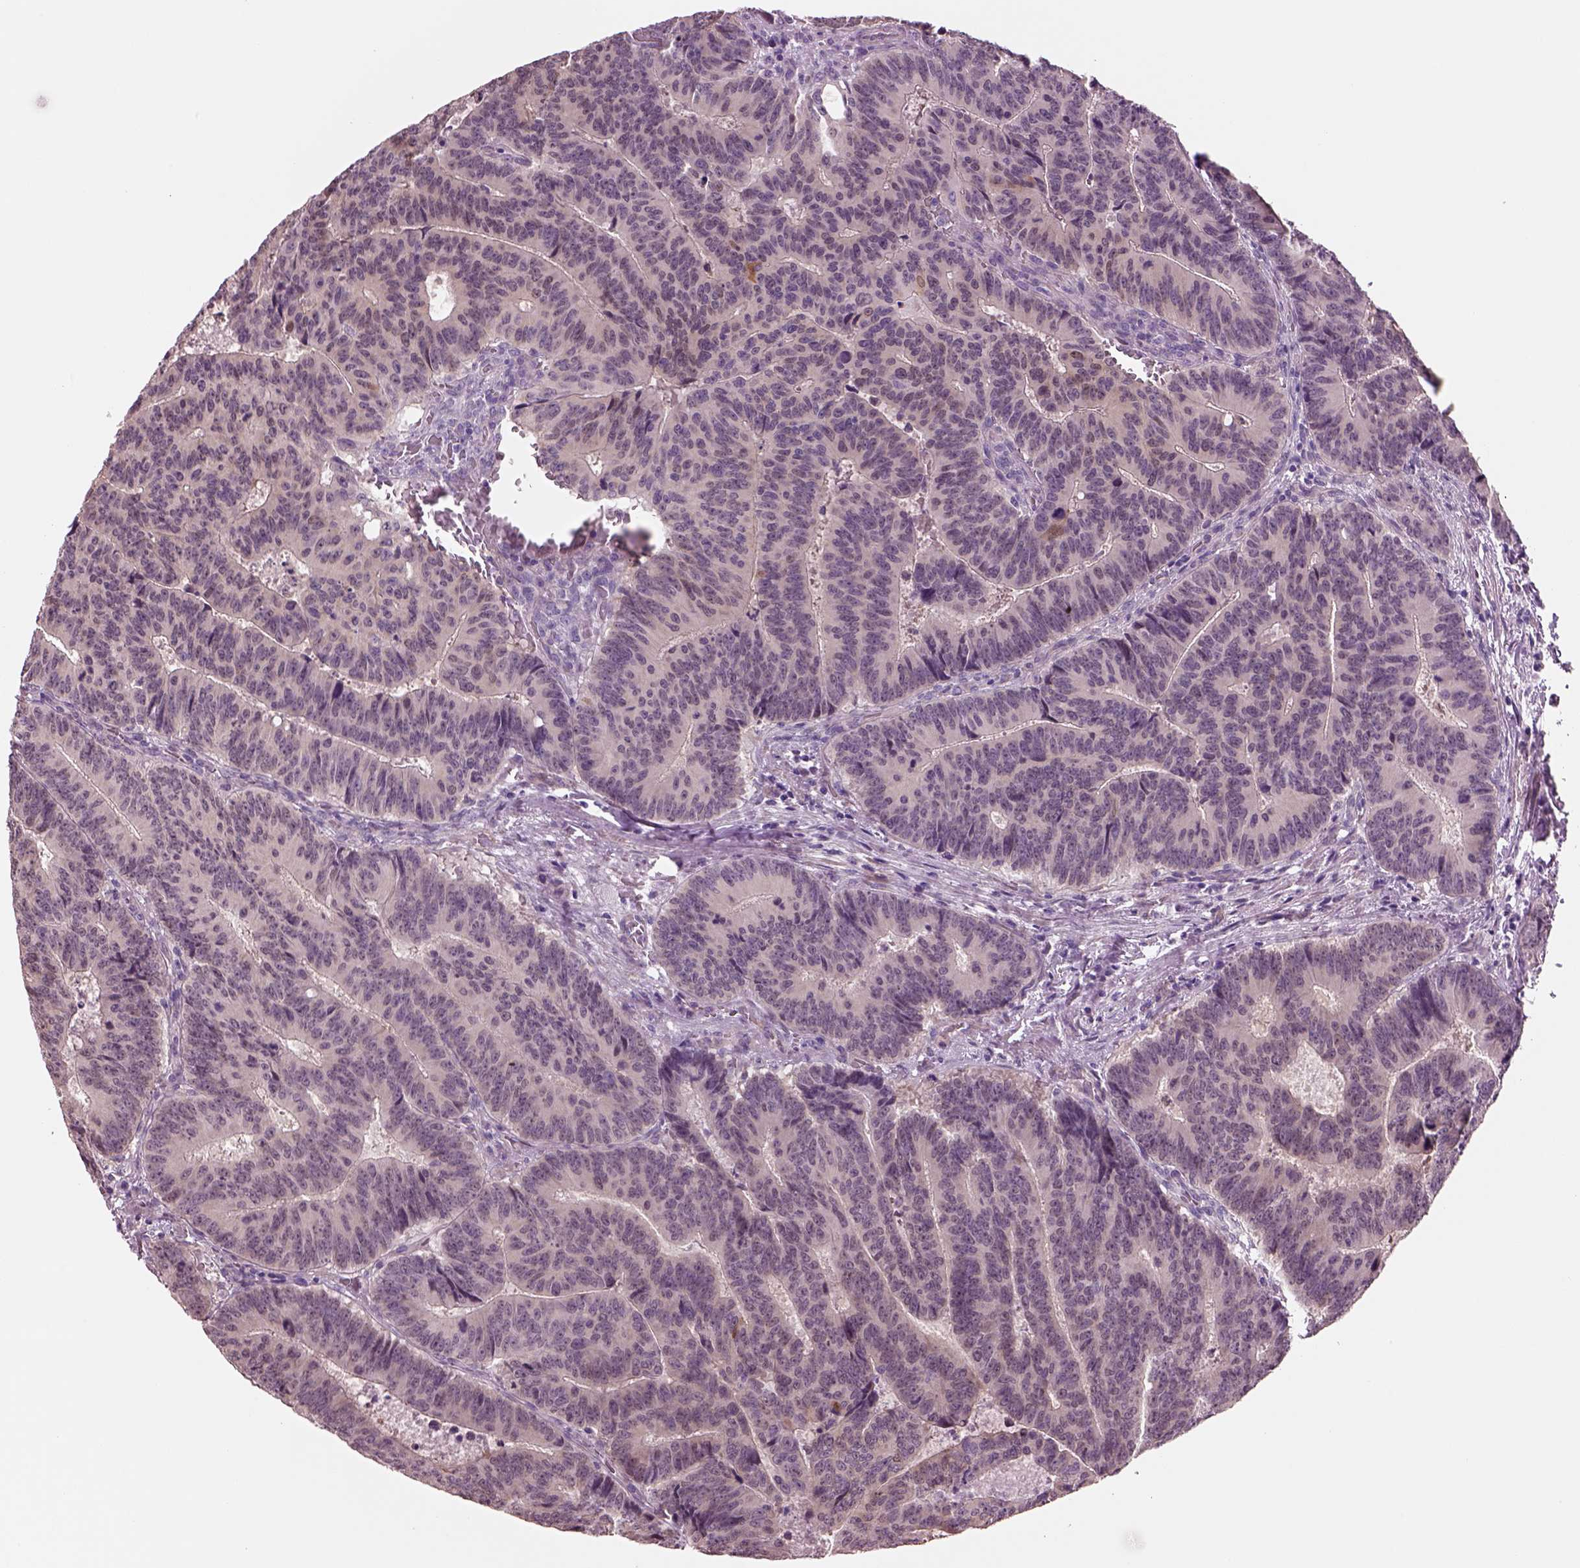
{"staining": {"intensity": "negative", "quantity": "none", "location": "none"}, "tissue": "colorectal cancer", "cell_type": "Tumor cells", "image_type": "cancer", "snomed": [{"axis": "morphology", "description": "Adenocarcinoma, NOS"}, {"axis": "topography", "description": "Colon"}], "caption": "Colorectal cancer stained for a protein using immunohistochemistry reveals no staining tumor cells.", "gene": "SCML2", "patient": {"sex": "female", "age": 82}}